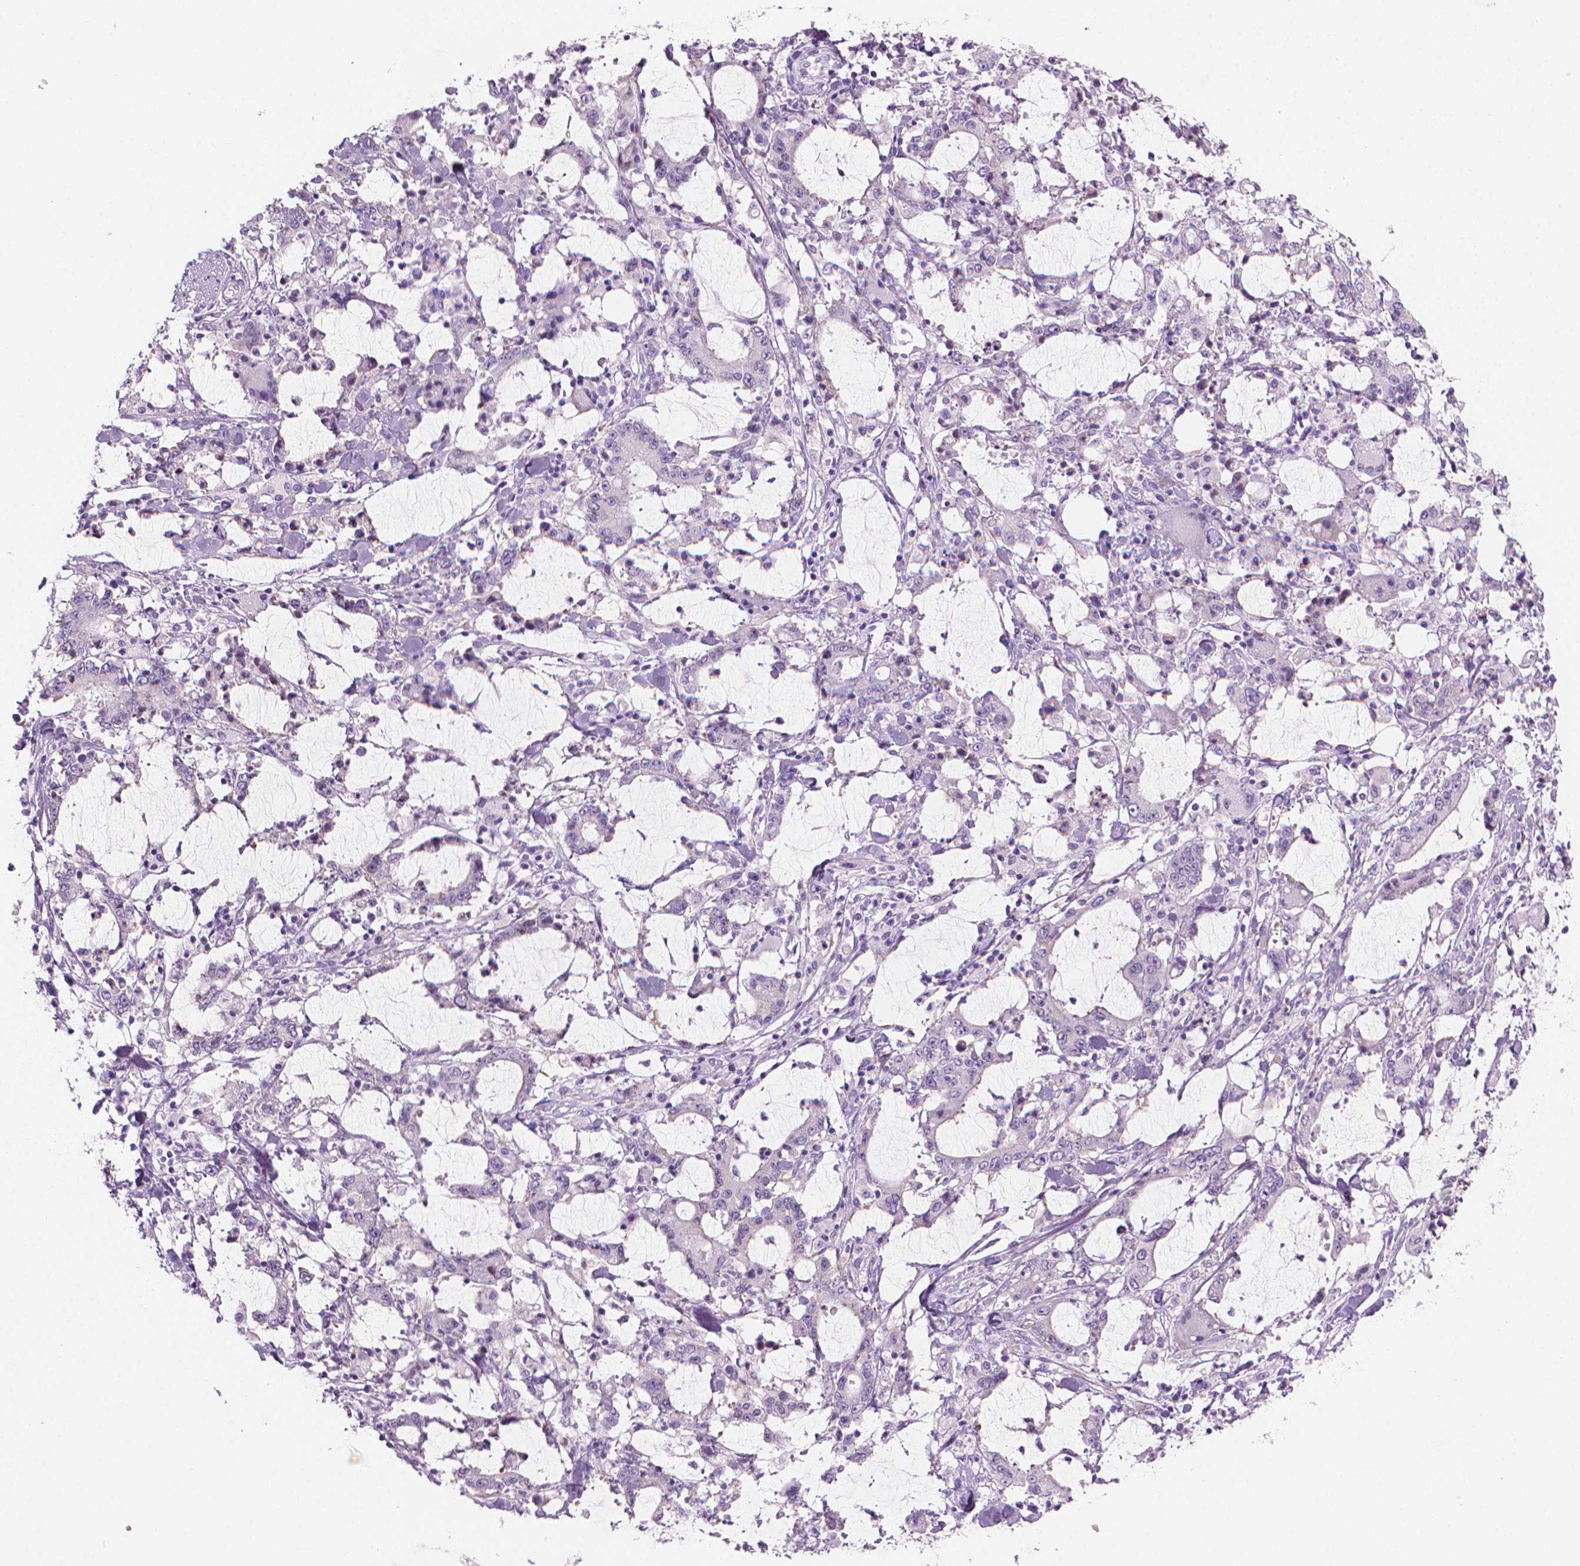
{"staining": {"intensity": "negative", "quantity": "none", "location": "none"}, "tissue": "stomach cancer", "cell_type": "Tumor cells", "image_type": "cancer", "snomed": [{"axis": "morphology", "description": "Adenocarcinoma, NOS"}, {"axis": "topography", "description": "Stomach, upper"}], "caption": "An IHC image of adenocarcinoma (stomach) is shown. There is no staining in tumor cells of adenocarcinoma (stomach).", "gene": "ENSG00000187186", "patient": {"sex": "male", "age": 68}}